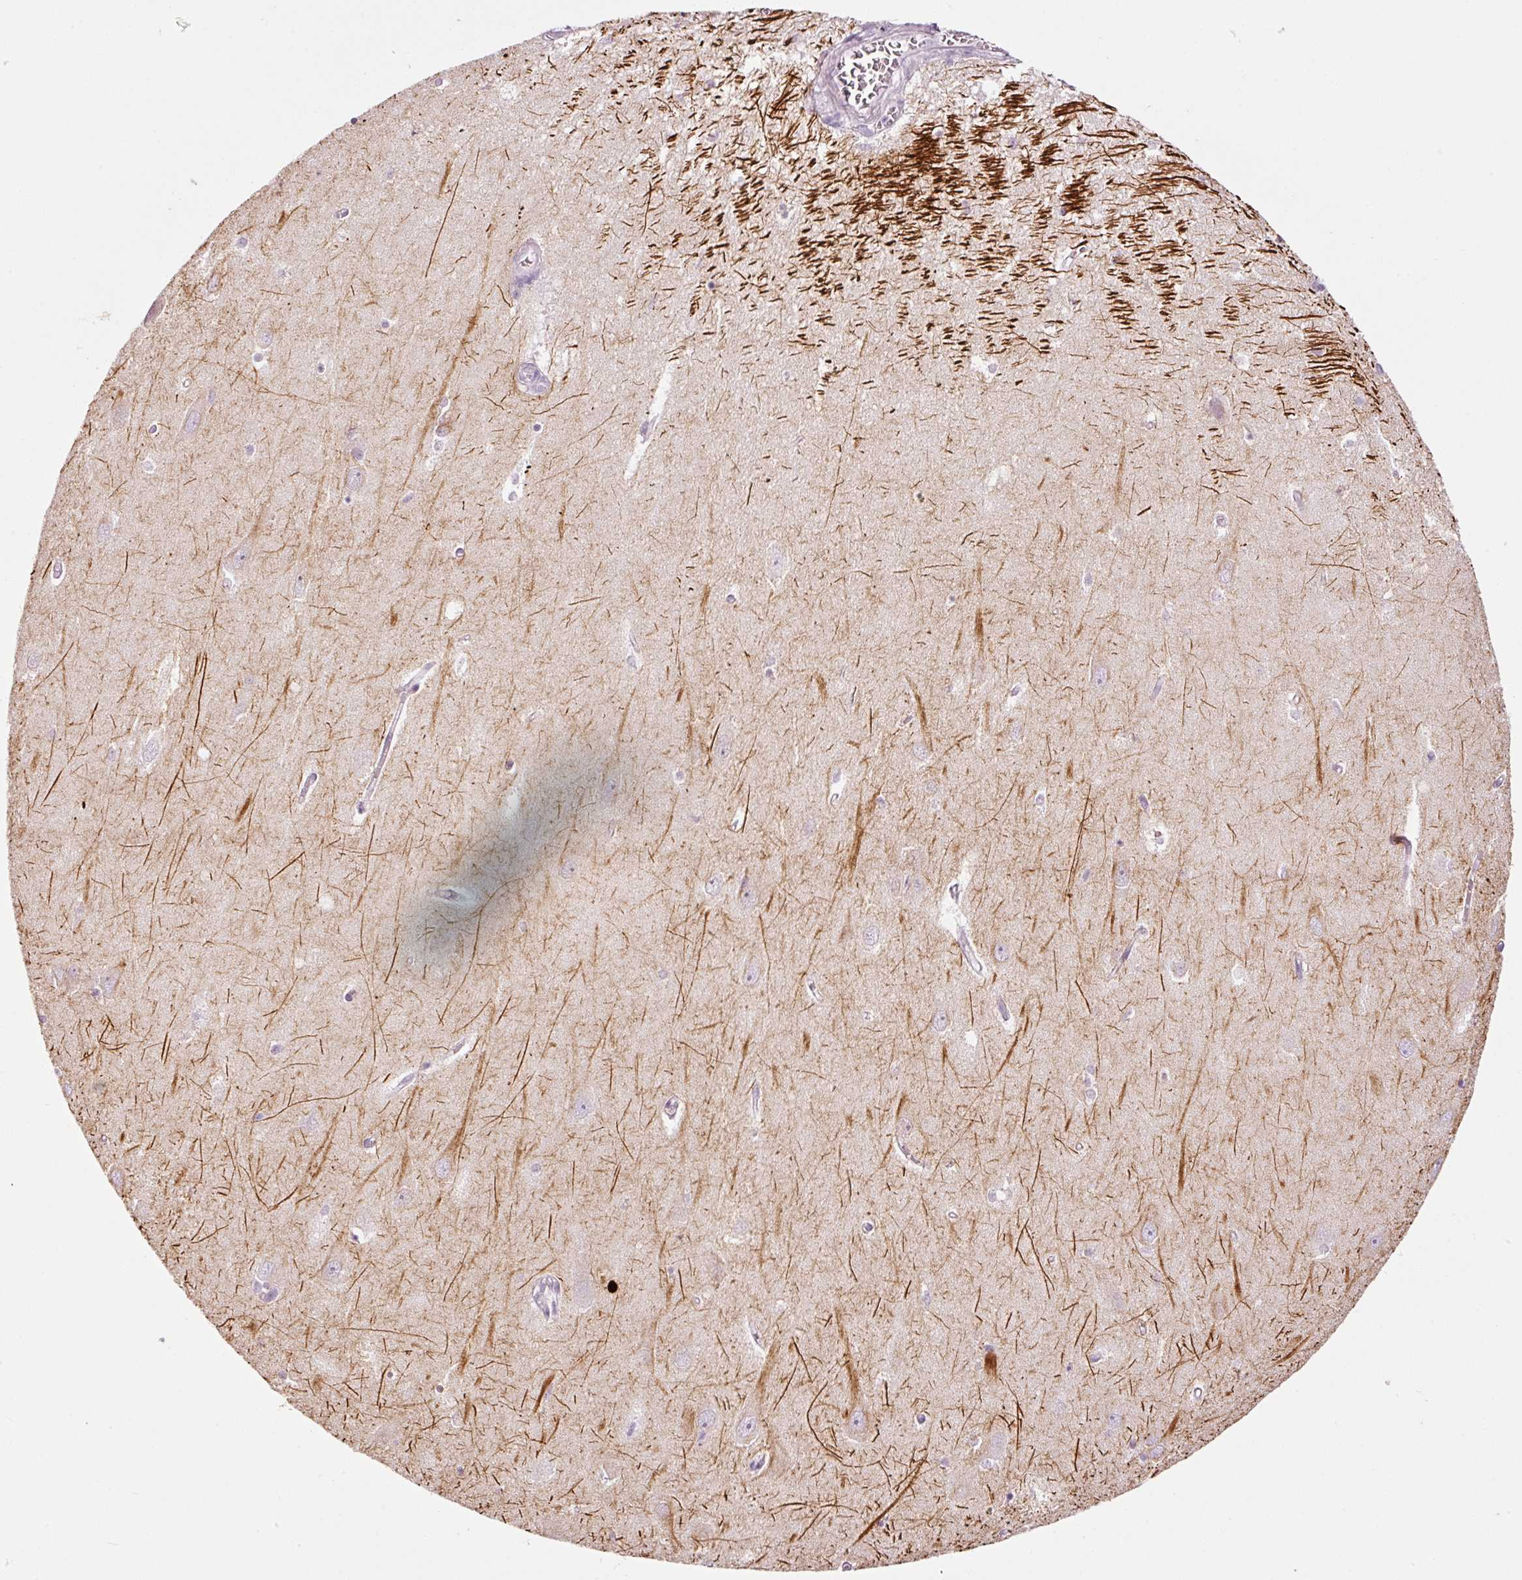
{"staining": {"intensity": "negative", "quantity": "none", "location": "none"}, "tissue": "hippocampus", "cell_type": "Glial cells", "image_type": "normal", "snomed": [{"axis": "morphology", "description": "Normal tissue, NOS"}, {"axis": "topography", "description": "Hippocampus"}], "caption": "Photomicrograph shows no significant protein expression in glial cells of benign hippocampus. Brightfield microscopy of immunohistochemistry (IHC) stained with DAB (brown) and hematoxylin (blue), captured at high magnification.", "gene": "ANKRD20A1", "patient": {"sex": "female", "age": 64}}